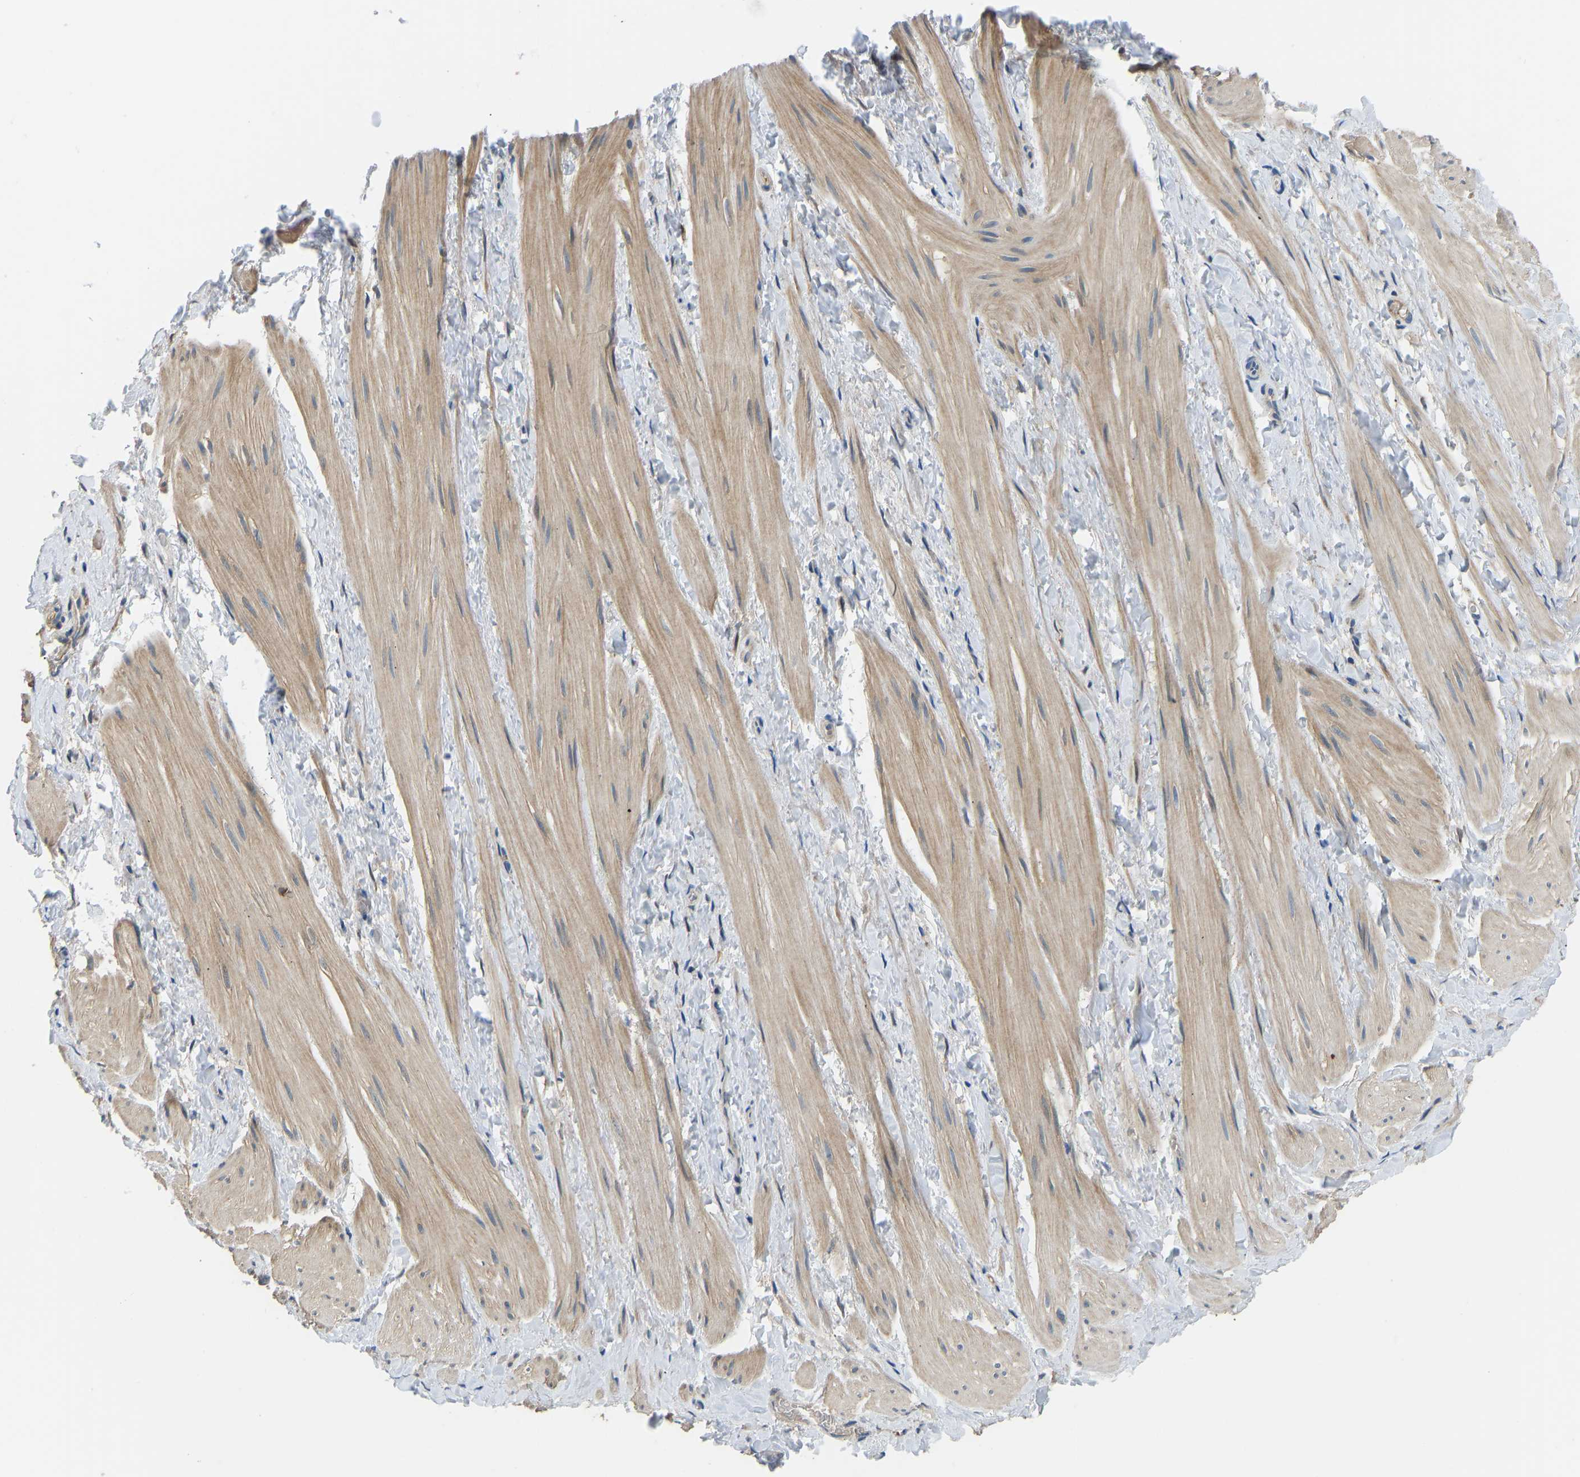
{"staining": {"intensity": "weak", "quantity": "25%-75%", "location": "cytoplasmic/membranous"}, "tissue": "smooth muscle", "cell_type": "Smooth muscle cells", "image_type": "normal", "snomed": [{"axis": "morphology", "description": "Normal tissue, NOS"}, {"axis": "topography", "description": "Smooth muscle"}], "caption": "Immunohistochemical staining of unremarkable human smooth muscle exhibits low levels of weak cytoplasmic/membranous staining in approximately 25%-75% of smooth muscle cells.", "gene": "RBP1", "patient": {"sex": "male", "age": 16}}